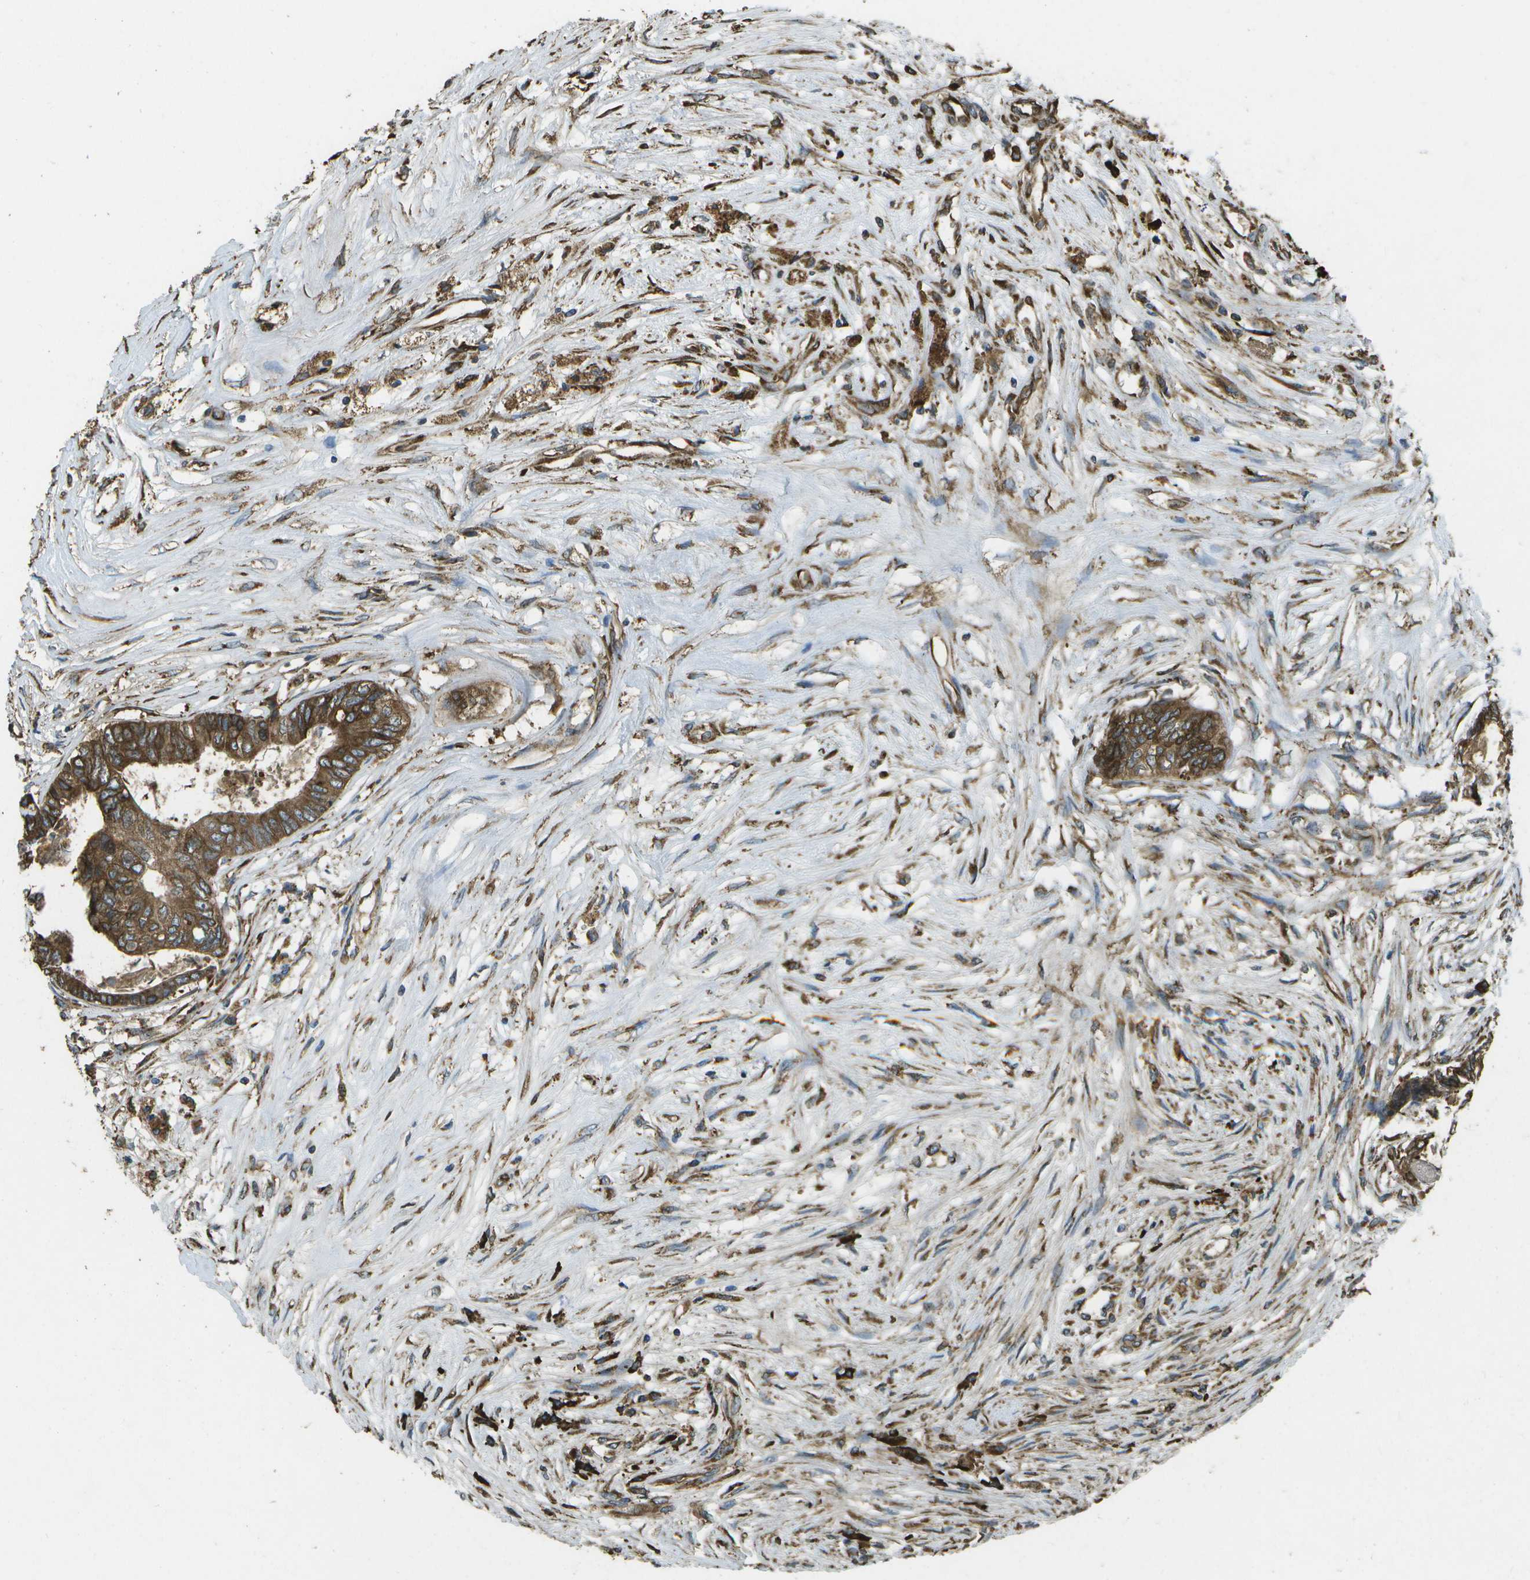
{"staining": {"intensity": "strong", "quantity": ">75%", "location": "cytoplasmic/membranous"}, "tissue": "colorectal cancer", "cell_type": "Tumor cells", "image_type": "cancer", "snomed": [{"axis": "morphology", "description": "Adenocarcinoma, NOS"}, {"axis": "topography", "description": "Rectum"}], "caption": "This photomicrograph demonstrates immunohistochemistry (IHC) staining of adenocarcinoma (colorectal), with high strong cytoplasmic/membranous positivity in approximately >75% of tumor cells.", "gene": "PDIA4", "patient": {"sex": "male", "age": 63}}